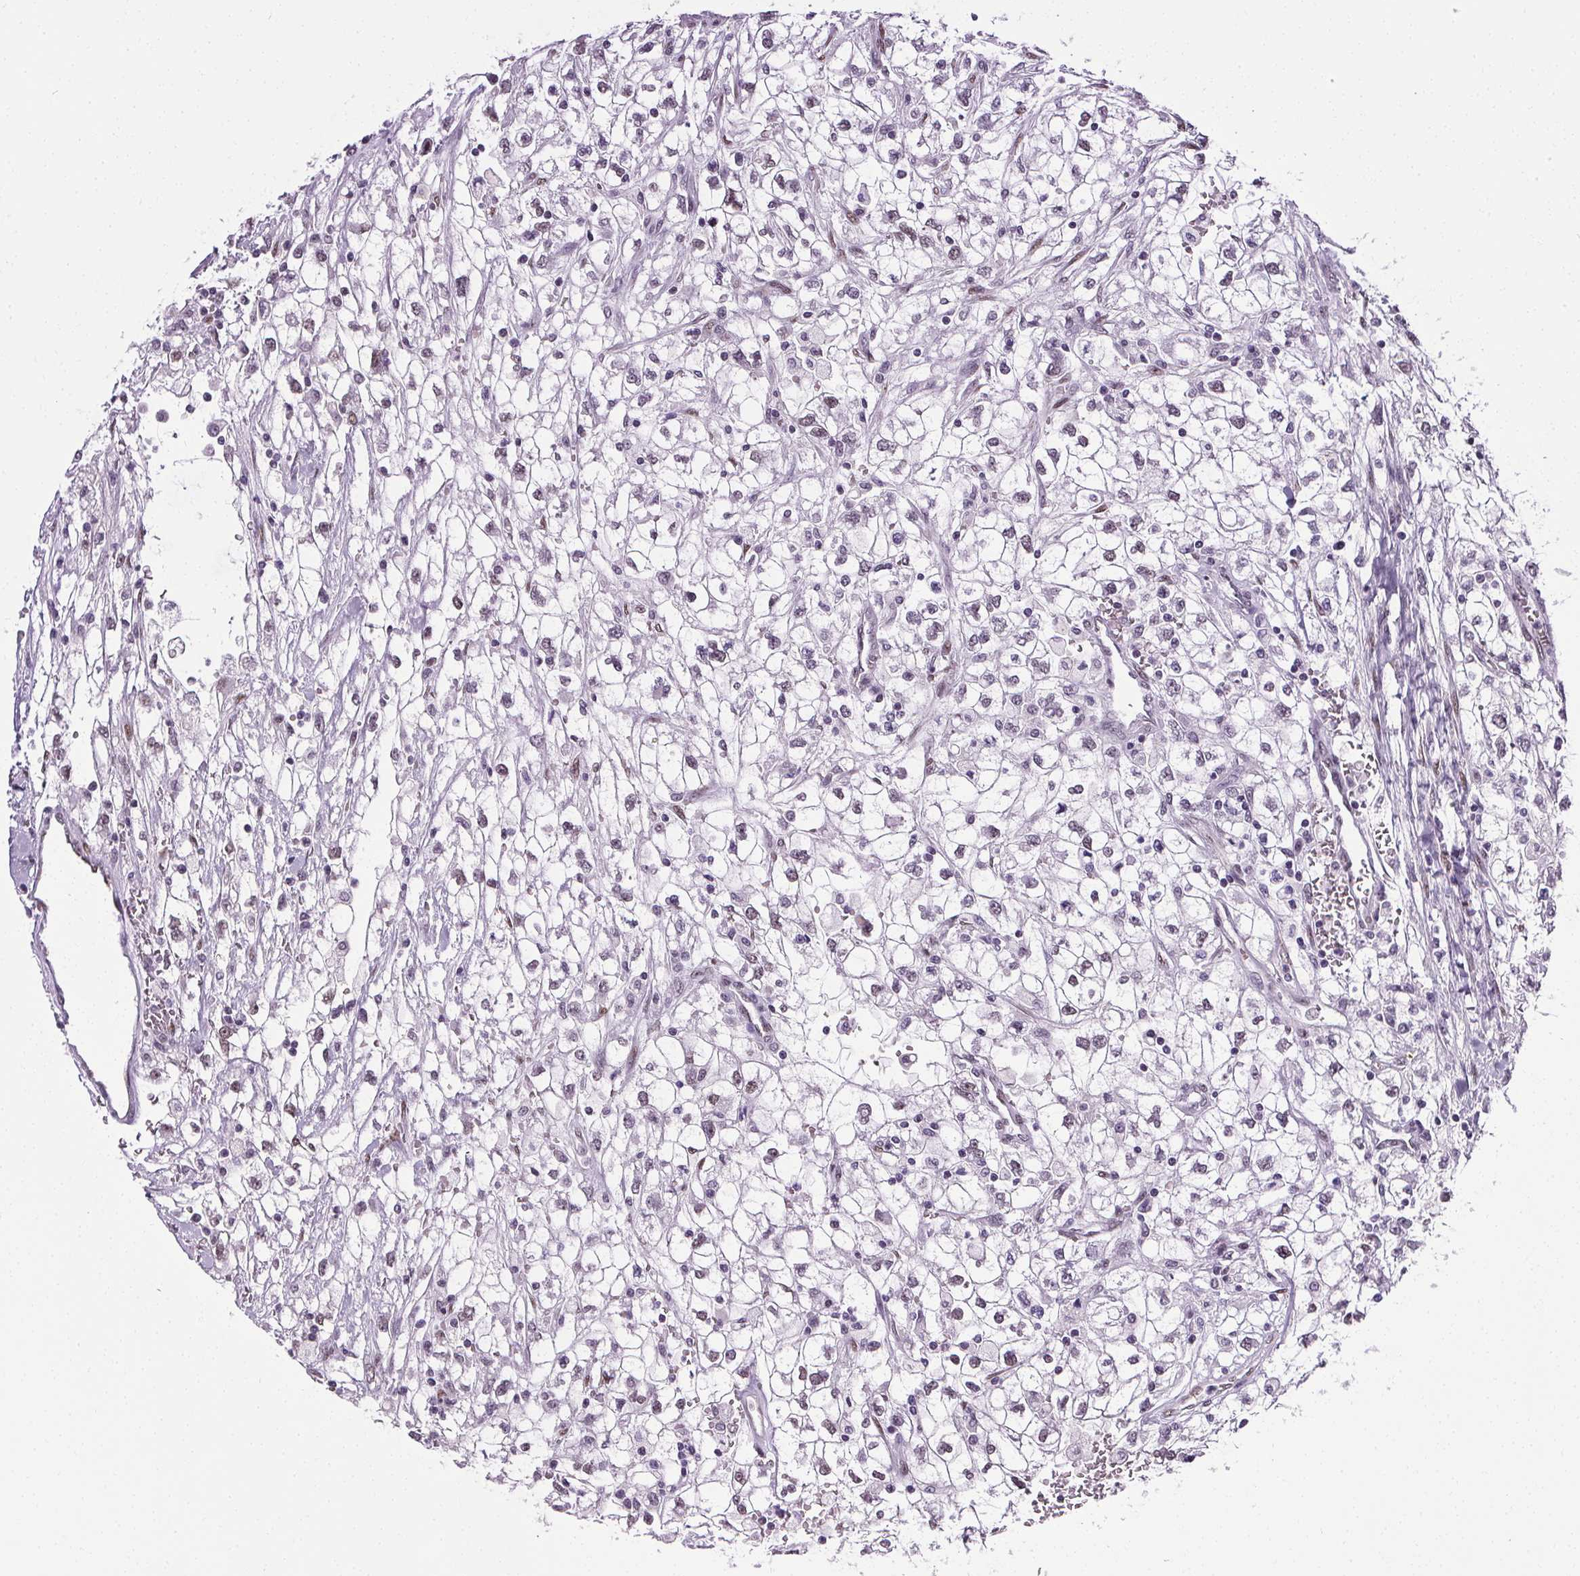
{"staining": {"intensity": "negative", "quantity": "none", "location": "none"}, "tissue": "renal cancer", "cell_type": "Tumor cells", "image_type": "cancer", "snomed": [{"axis": "morphology", "description": "Adenocarcinoma, NOS"}, {"axis": "topography", "description": "Kidney"}], "caption": "This is an immunohistochemistry image of human renal cancer. There is no positivity in tumor cells.", "gene": "GP6", "patient": {"sex": "male", "age": 59}}